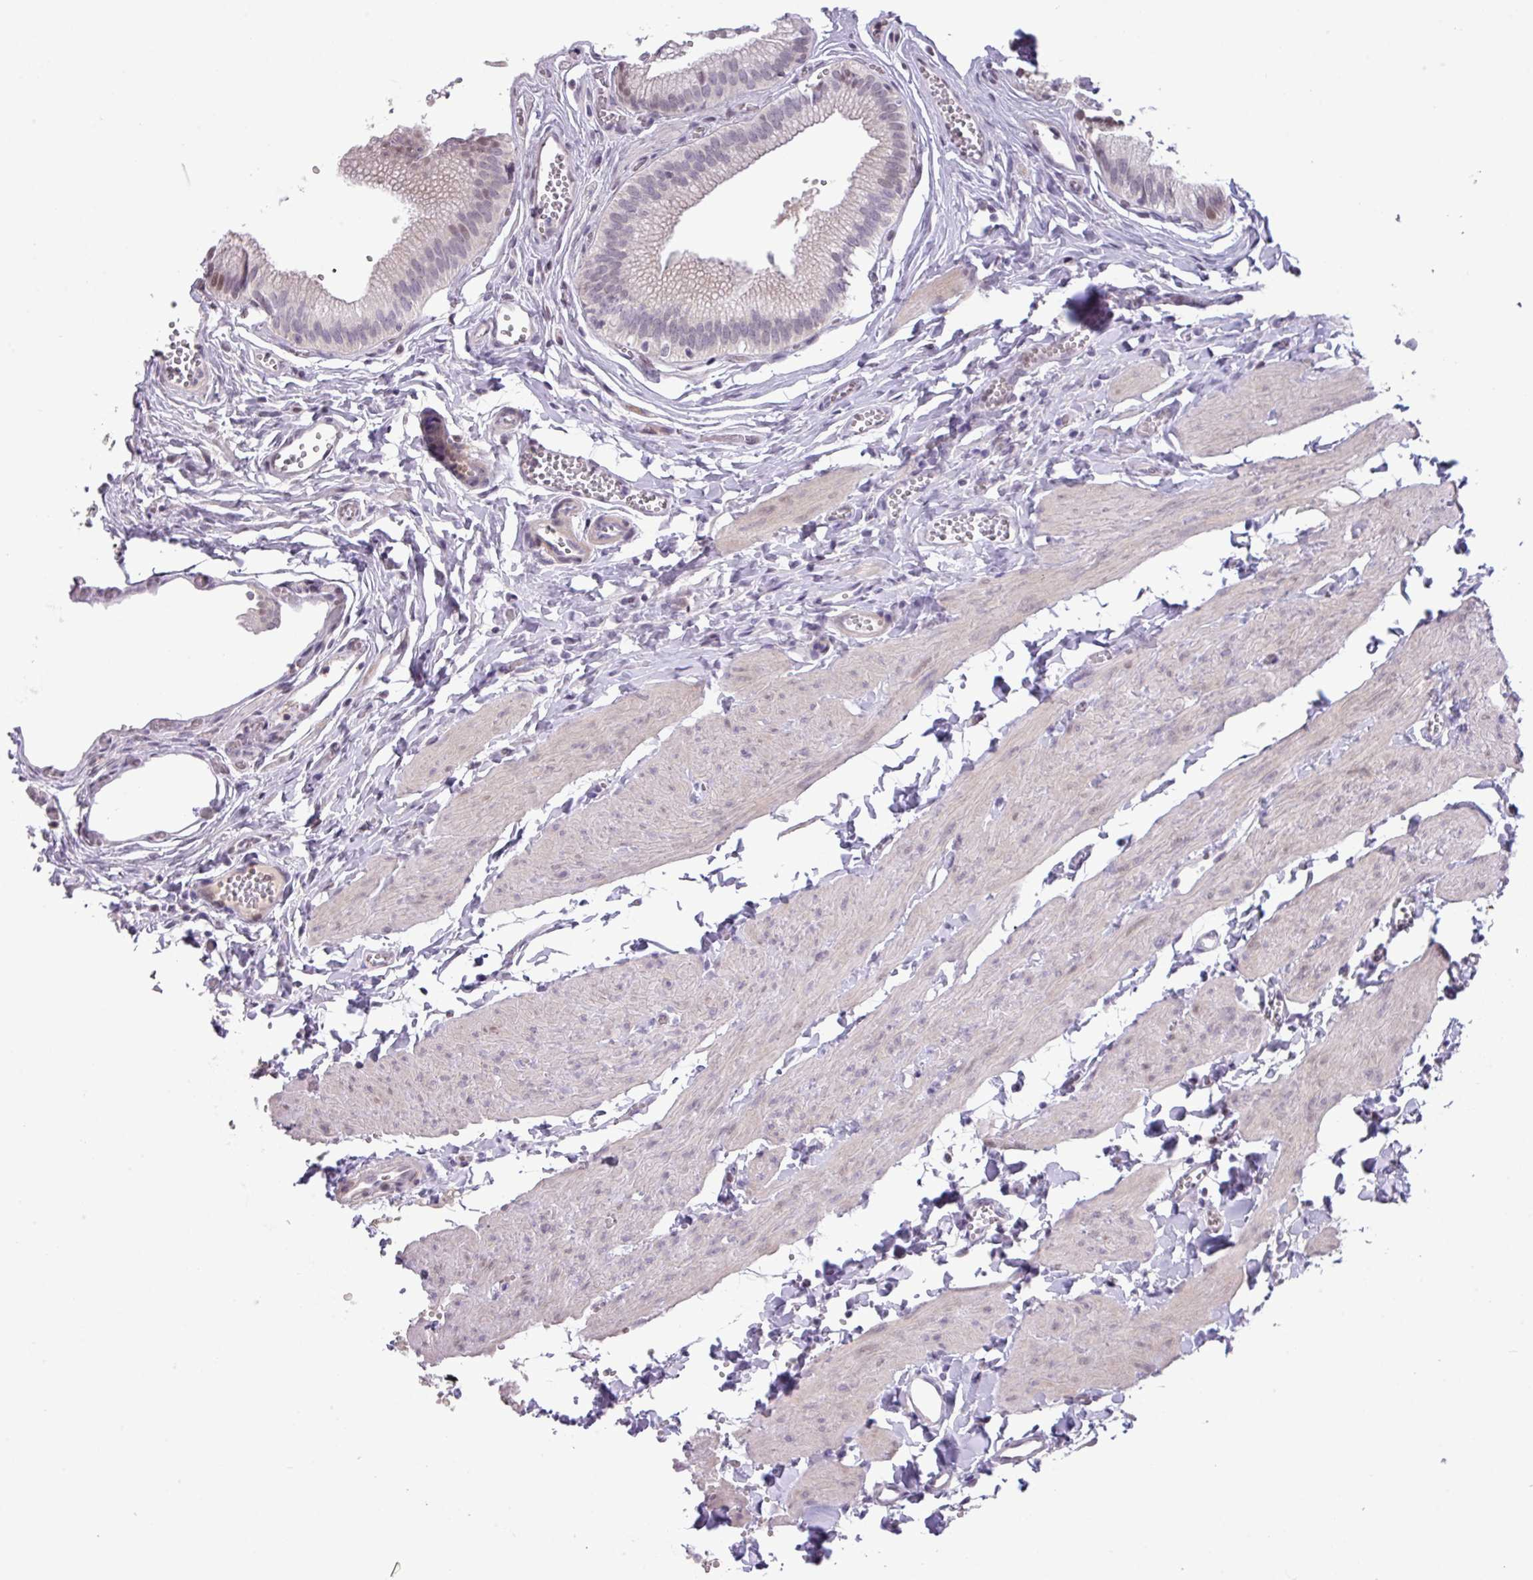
{"staining": {"intensity": "strong", "quantity": "25%-75%", "location": "nuclear"}, "tissue": "gallbladder", "cell_type": "Glandular cells", "image_type": "normal", "snomed": [{"axis": "morphology", "description": "Normal tissue, NOS"}, {"axis": "topography", "description": "Gallbladder"}, {"axis": "topography", "description": "Peripheral nerve tissue"}], "caption": "Immunohistochemical staining of unremarkable human gallbladder shows strong nuclear protein positivity in about 25%-75% of glandular cells.", "gene": "ANKRD13B", "patient": {"sex": "male", "age": 17}}